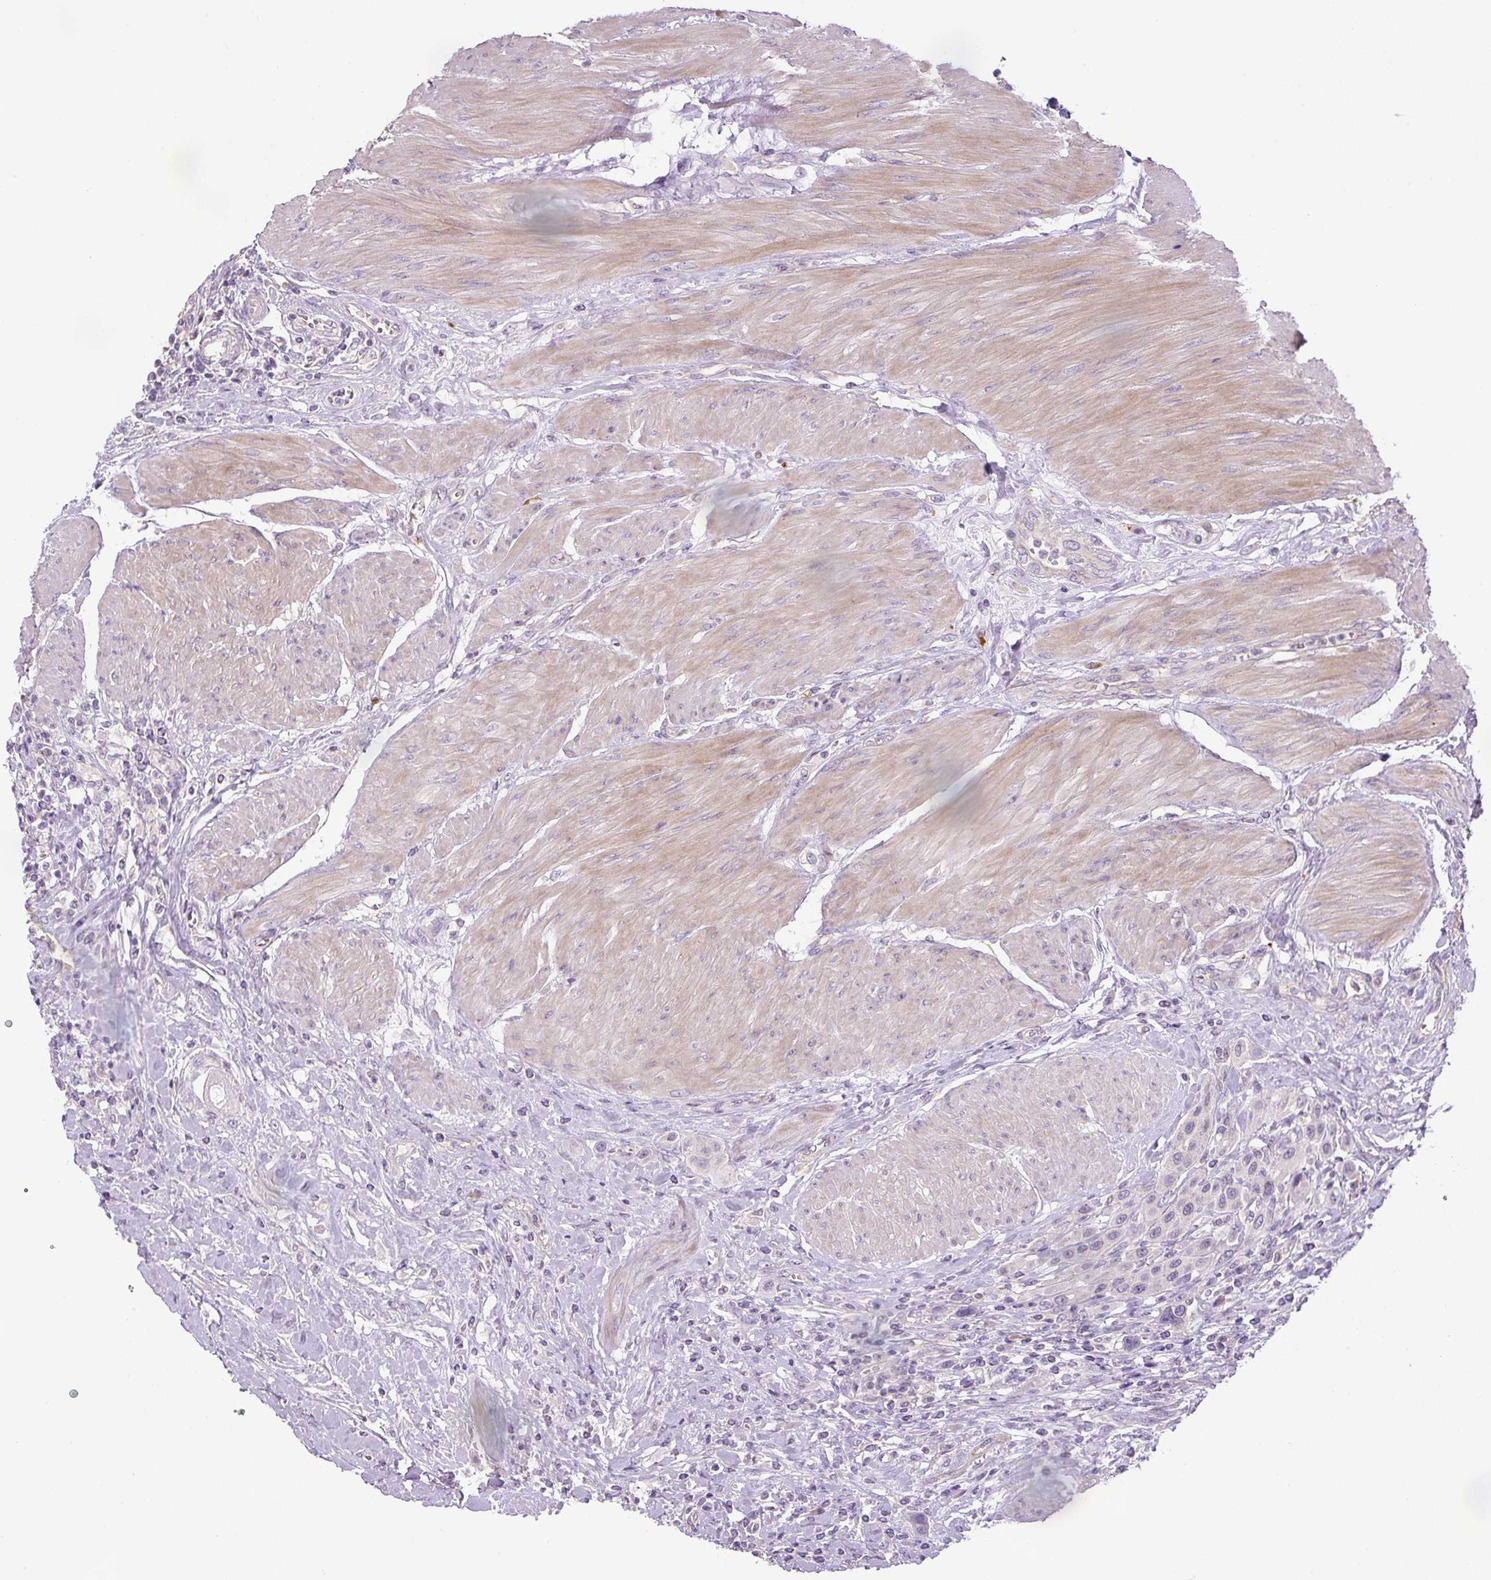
{"staining": {"intensity": "negative", "quantity": "none", "location": "none"}, "tissue": "urothelial cancer", "cell_type": "Tumor cells", "image_type": "cancer", "snomed": [{"axis": "morphology", "description": "Urothelial carcinoma, High grade"}, {"axis": "topography", "description": "Urinary bladder"}], "caption": "High power microscopy micrograph of an immunohistochemistry micrograph of urothelial carcinoma (high-grade), revealing no significant staining in tumor cells. Nuclei are stained in blue.", "gene": "UBL3", "patient": {"sex": "male", "age": 50}}